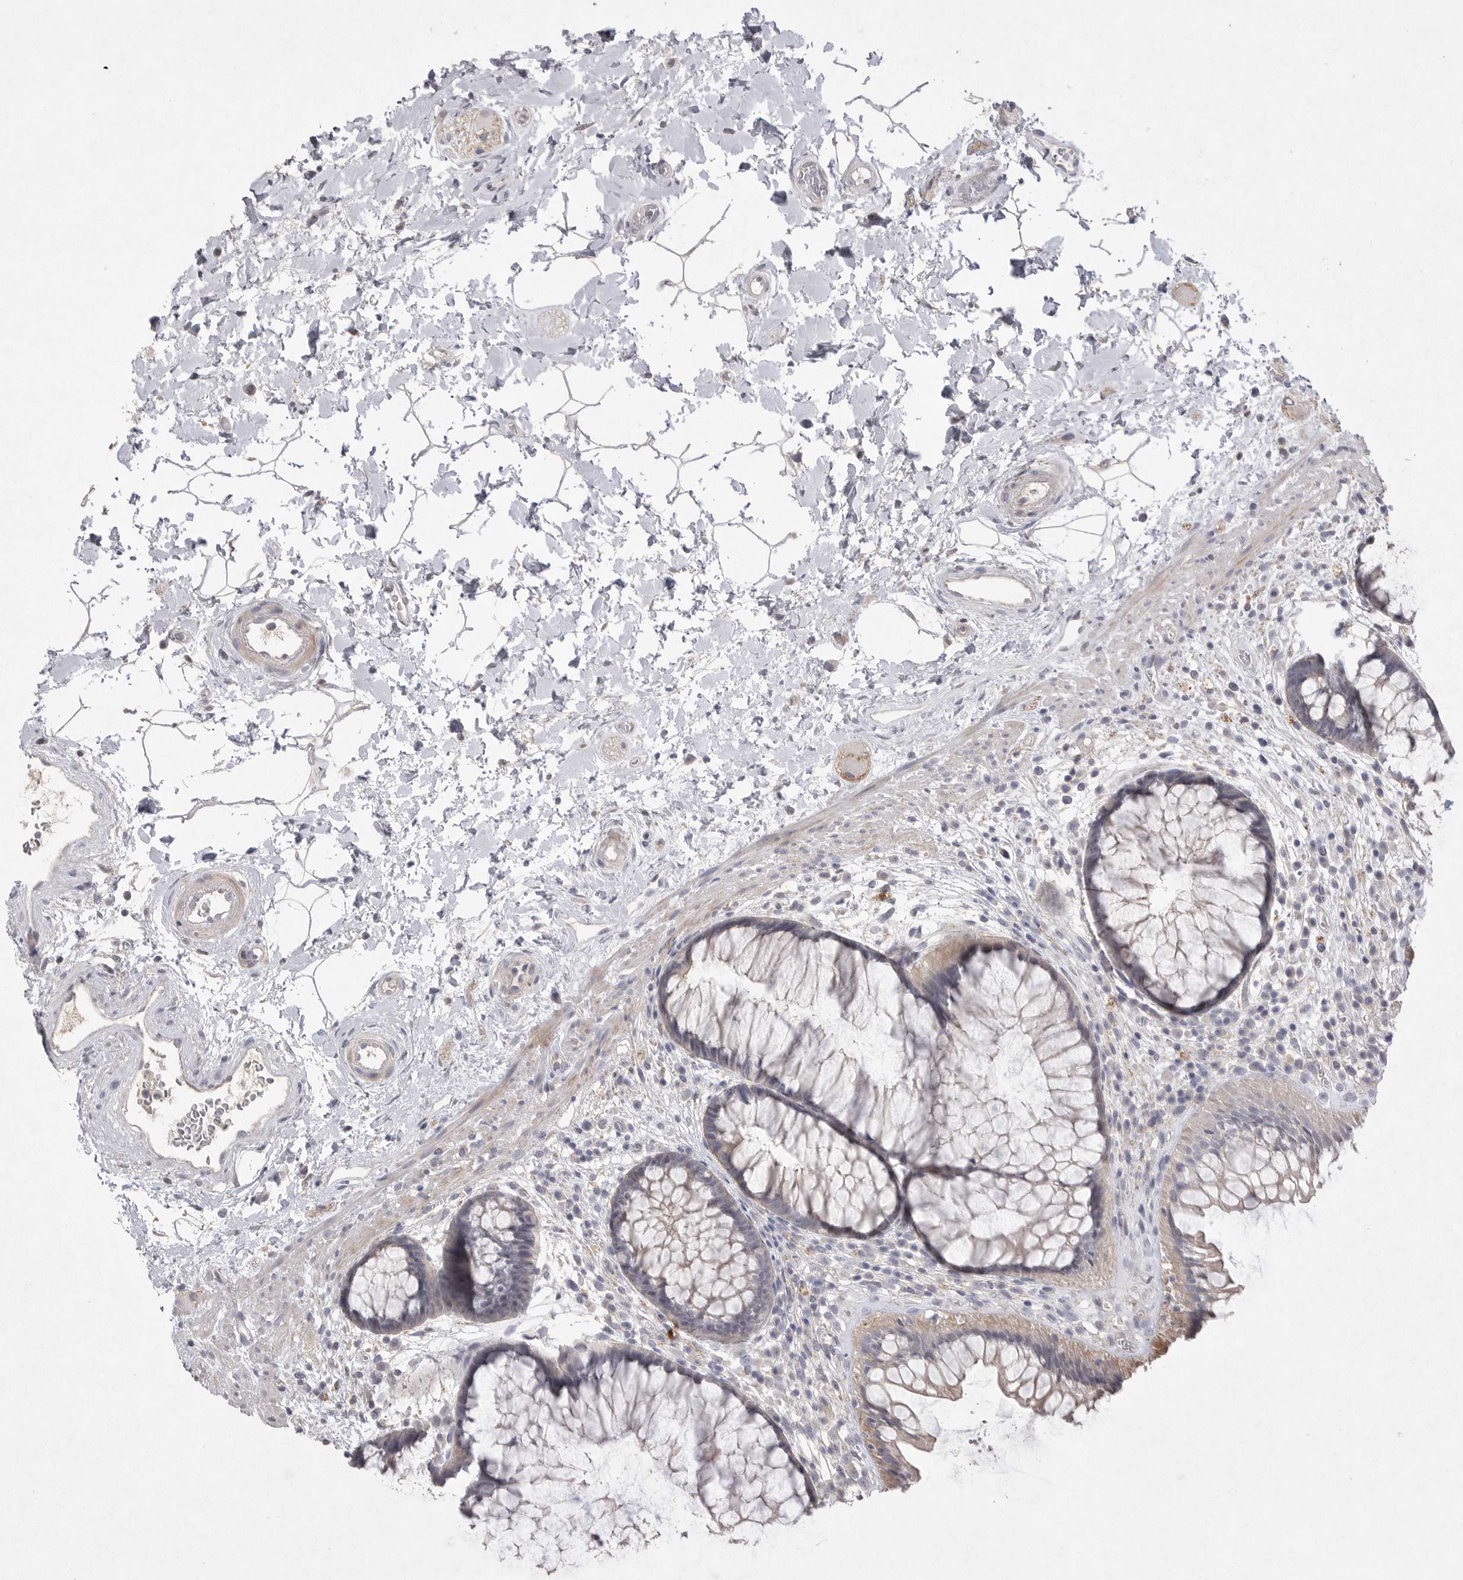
{"staining": {"intensity": "negative", "quantity": "none", "location": "none"}, "tissue": "rectum", "cell_type": "Glandular cells", "image_type": "normal", "snomed": [{"axis": "morphology", "description": "Normal tissue, NOS"}, {"axis": "topography", "description": "Rectum"}], "caption": "High power microscopy image of an immunohistochemistry micrograph of benign rectum, revealing no significant staining in glandular cells.", "gene": "VANGL2", "patient": {"sex": "male", "age": 51}}